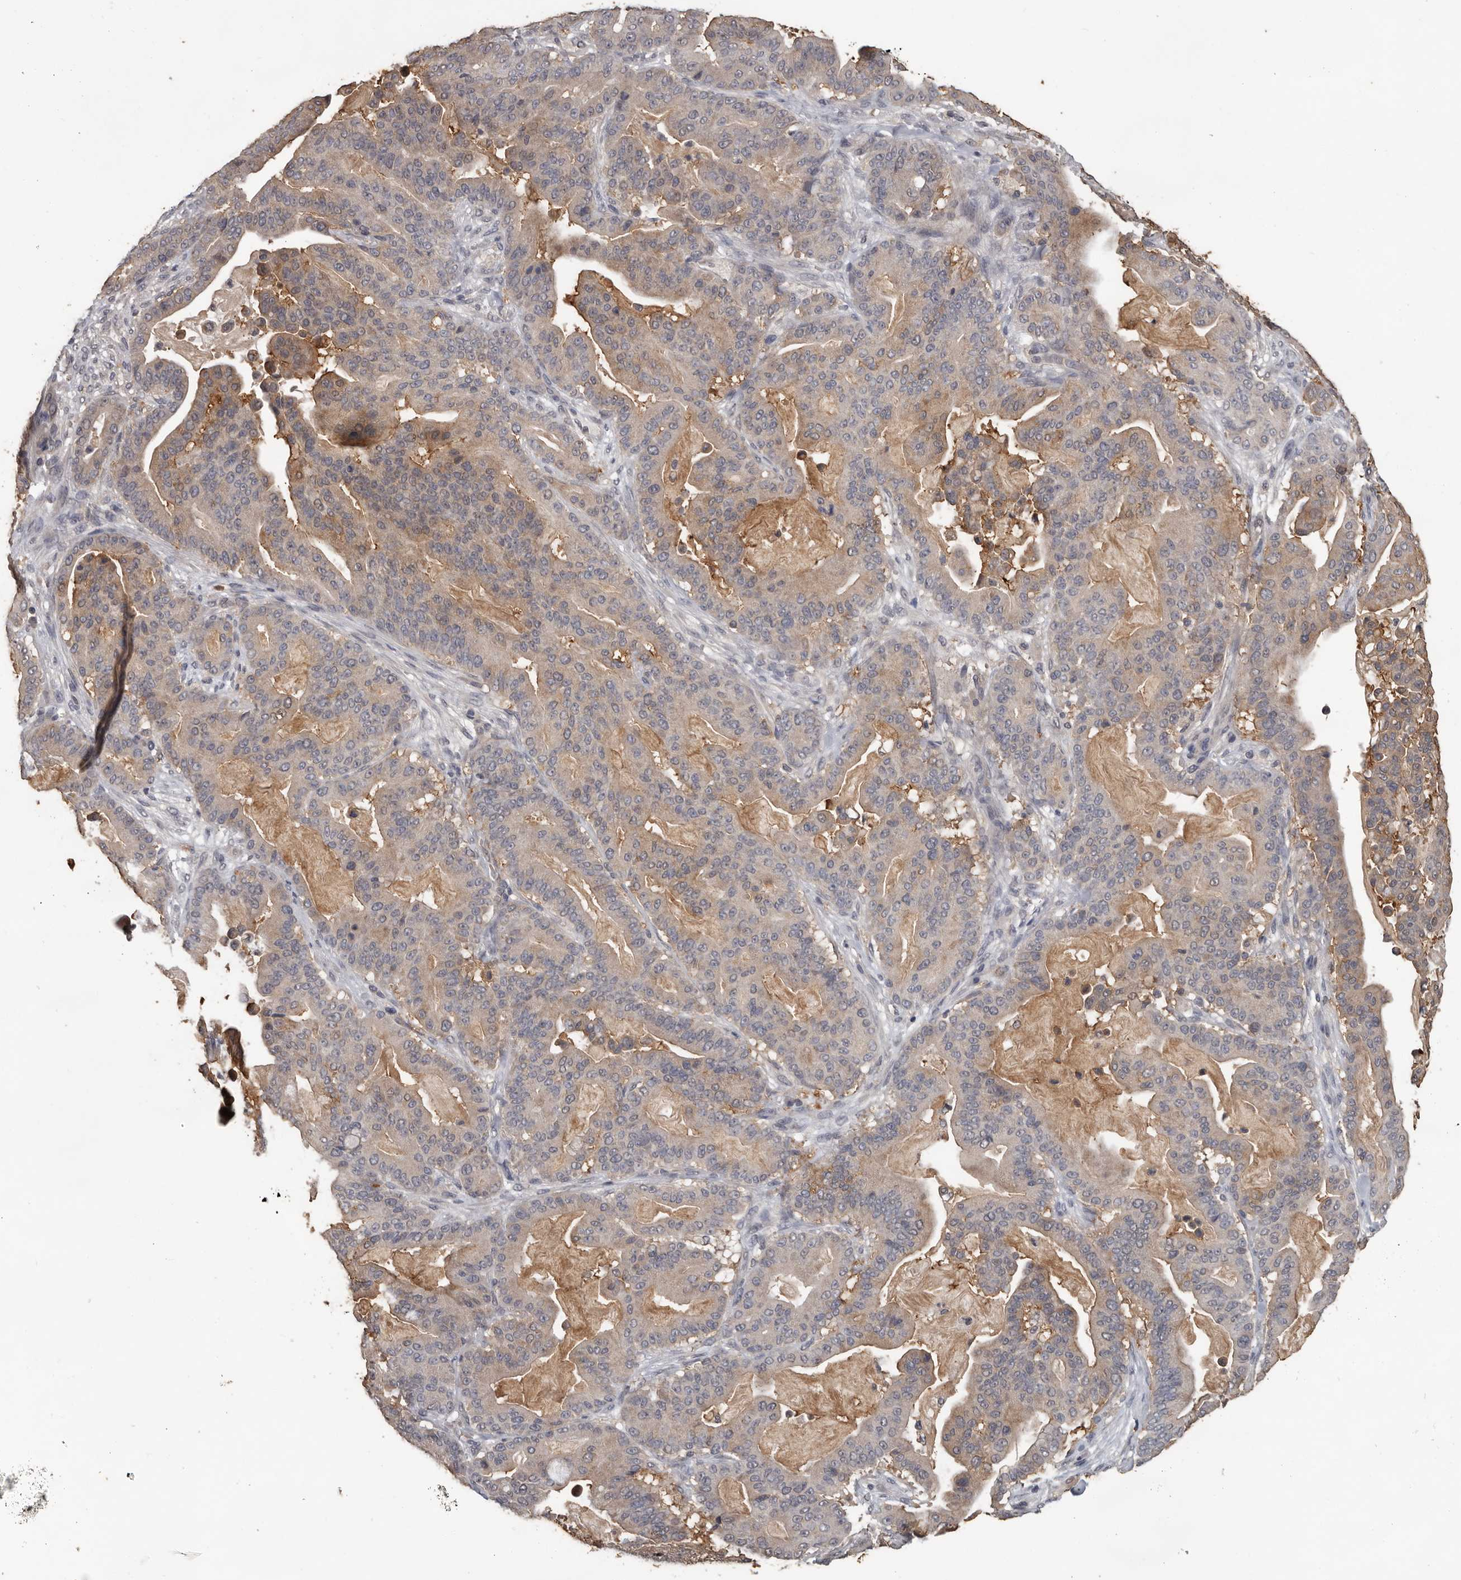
{"staining": {"intensity": "moderate", "quantity": "<25%", "location": "cytoplasmic/membranous"}, "tissue": "pancreatic cancer", "cell_type": "Tumor cells", "image_type": "cancer", "snomed": [{"axis": "morphology", "description": "Adenocarcinoma, NOS"}, {"axis": "topography", "description": "Pancreas"}], "caption": "A brown stain highlights moderate cytoplasmic/membranous expression of a protein in adenocarcinoma (pancreatic) tumor cells.", "gene": "MTF1", "patient": {"sex": "male", "age": 63}}